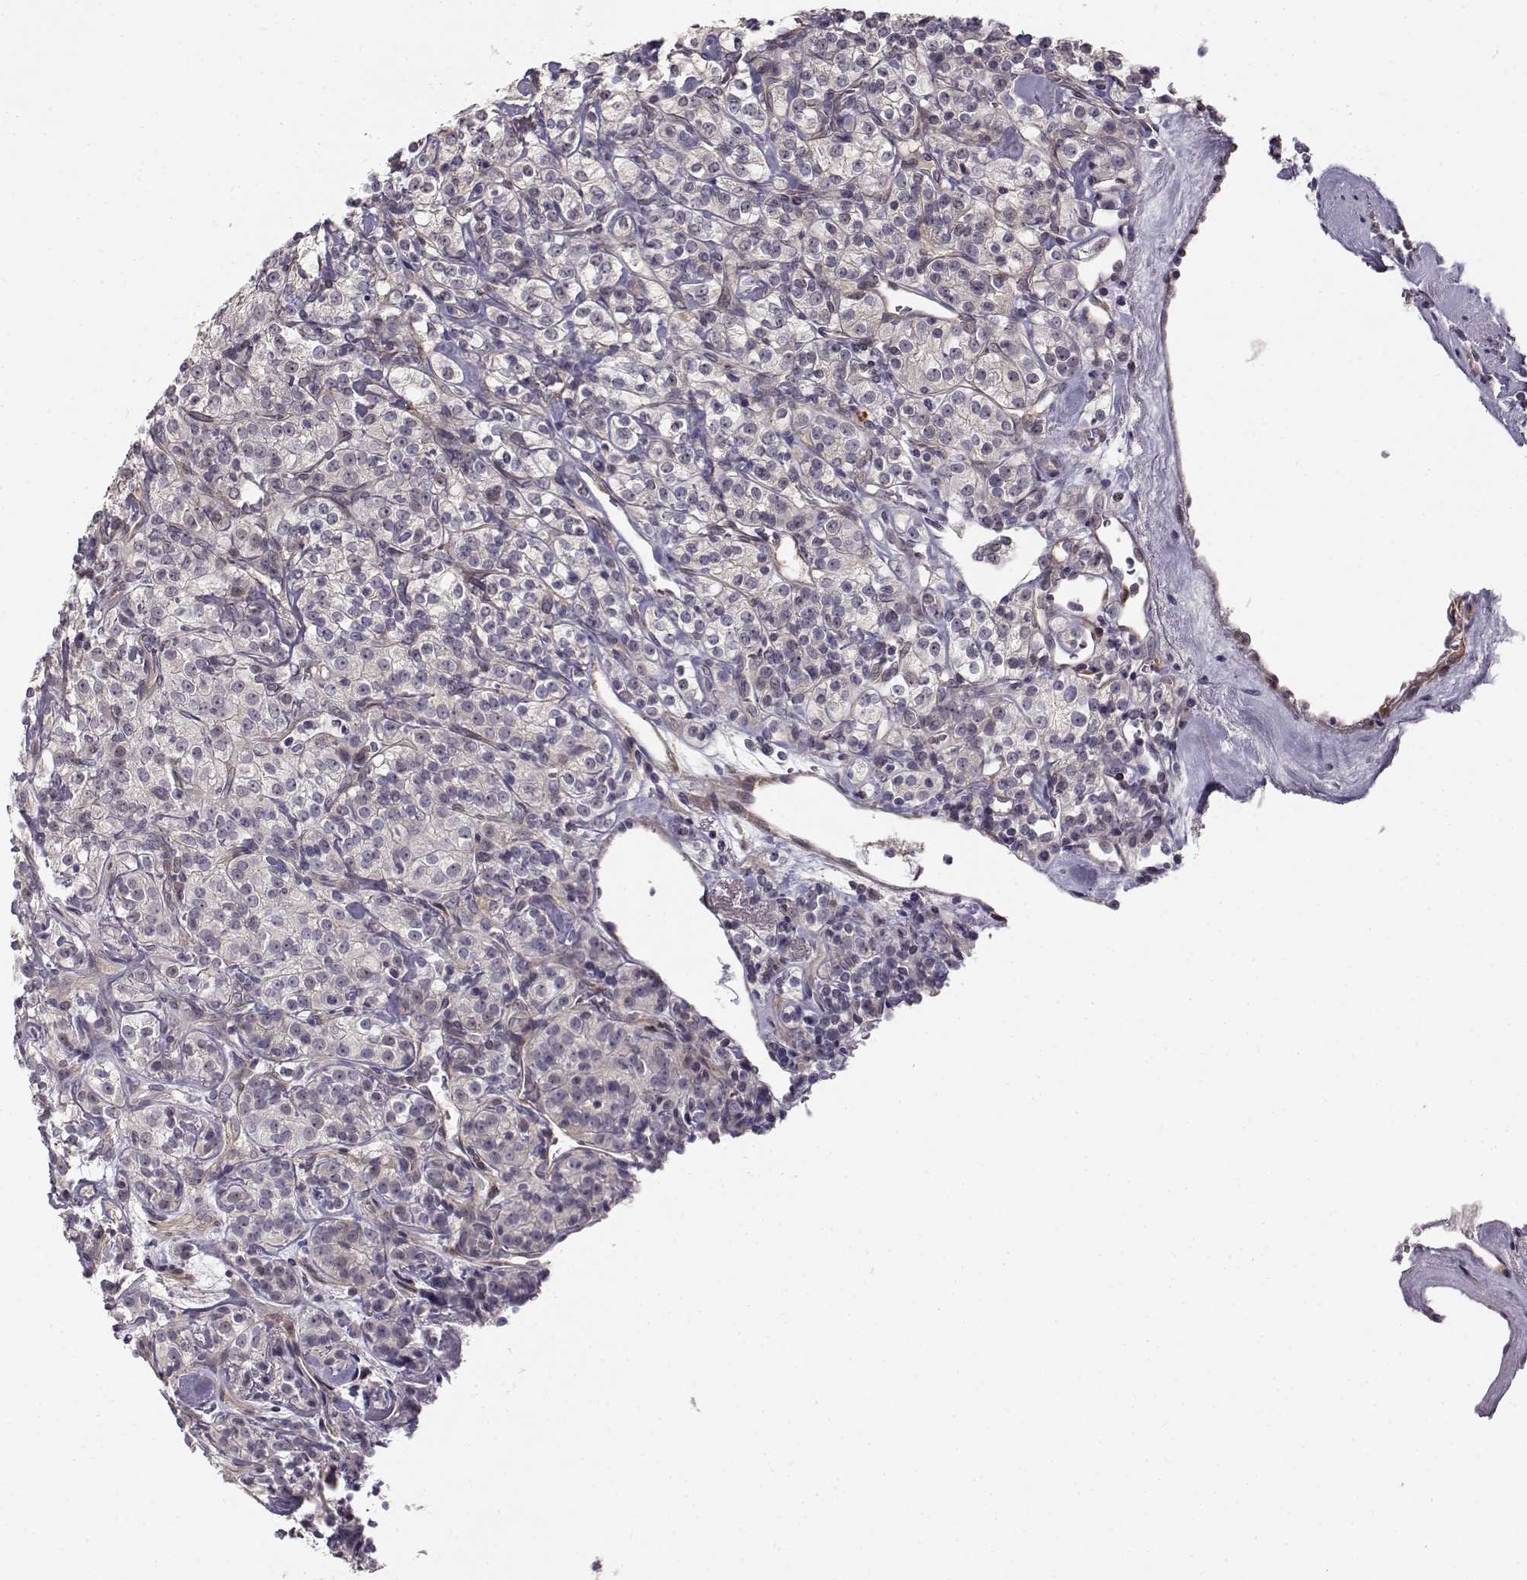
{"staining": {"intensity": "negative", "quantity": "none", "location": "none"}, "tissue": "renal cancer", "cell_type": "Tumor cells", "image_type": "cancer", "snomed": [{"axis": "morphology", "description": "Adenocarcinoma, NOS"}, {"axis": "topography", "description": "Kidney"}], "caption": "High magnification brightfield microscopy of renal cancer stained with DAB (brown) and counterstained with hematoxylin (blue): tumor cells show no significant expression. (DAB immunohistochemistry (IHC), high magnification).", "gene": "RGS9BP", "patient": {"sex": "male", "age": 77}}